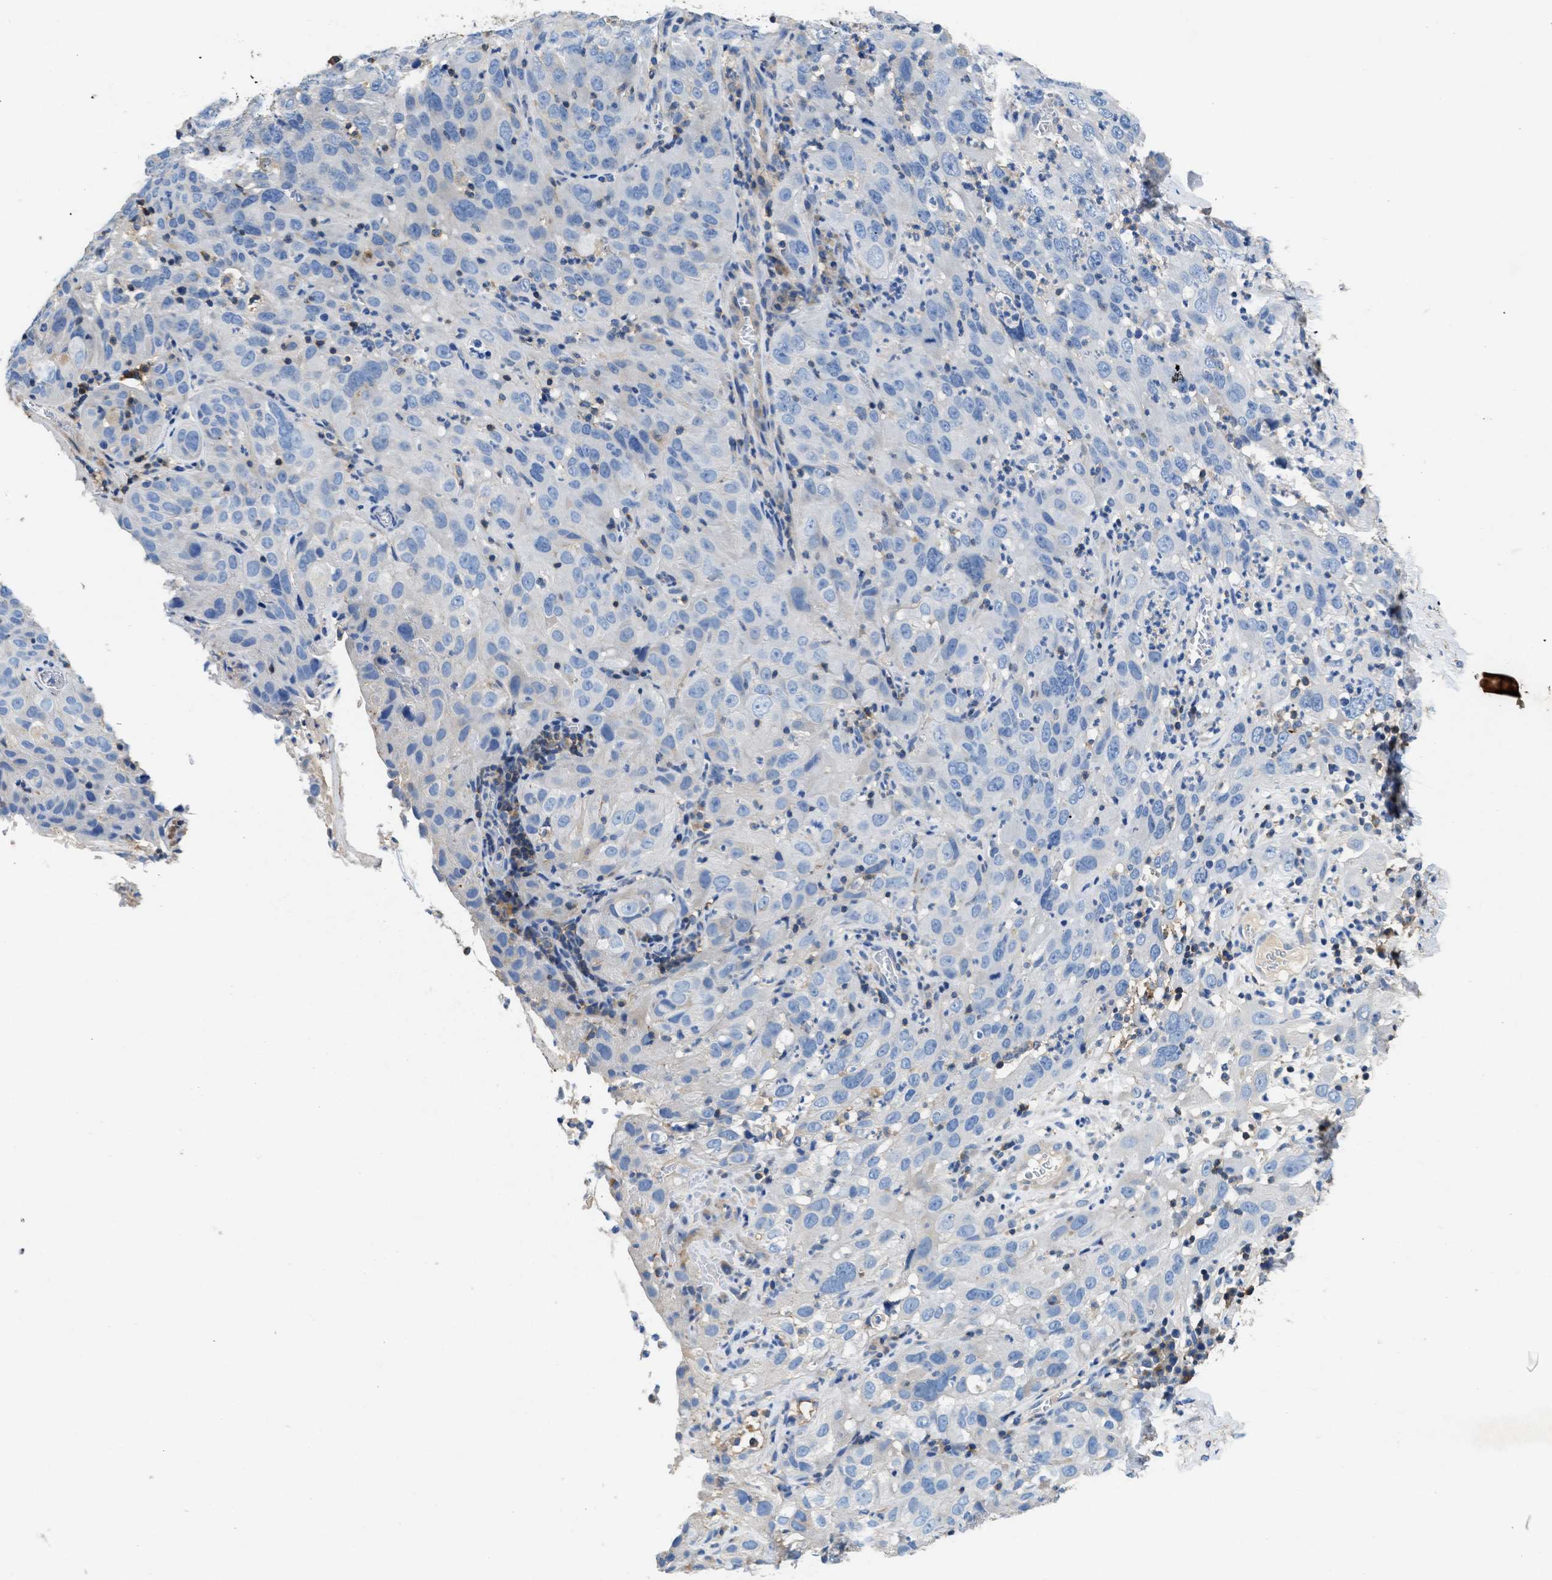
{"staining": {"intensity": "negative", "quantity": "none", "location": "none"}, "tissue": "cervical cancer", "cell_type": "Tumor cells", "image_type": "cancer", "snomed": [{"axis": "morphology", "description": "Squamous cell carcinoma, NOS"}, {"axis": "topography", "description": "Cervix"}], "caption": "Immunohistochemical staining of human cervical cancer displays no significant expression in tumor cells.", "gene": "KCNQ4", "patient": {"sex": "female", "age": 32}}